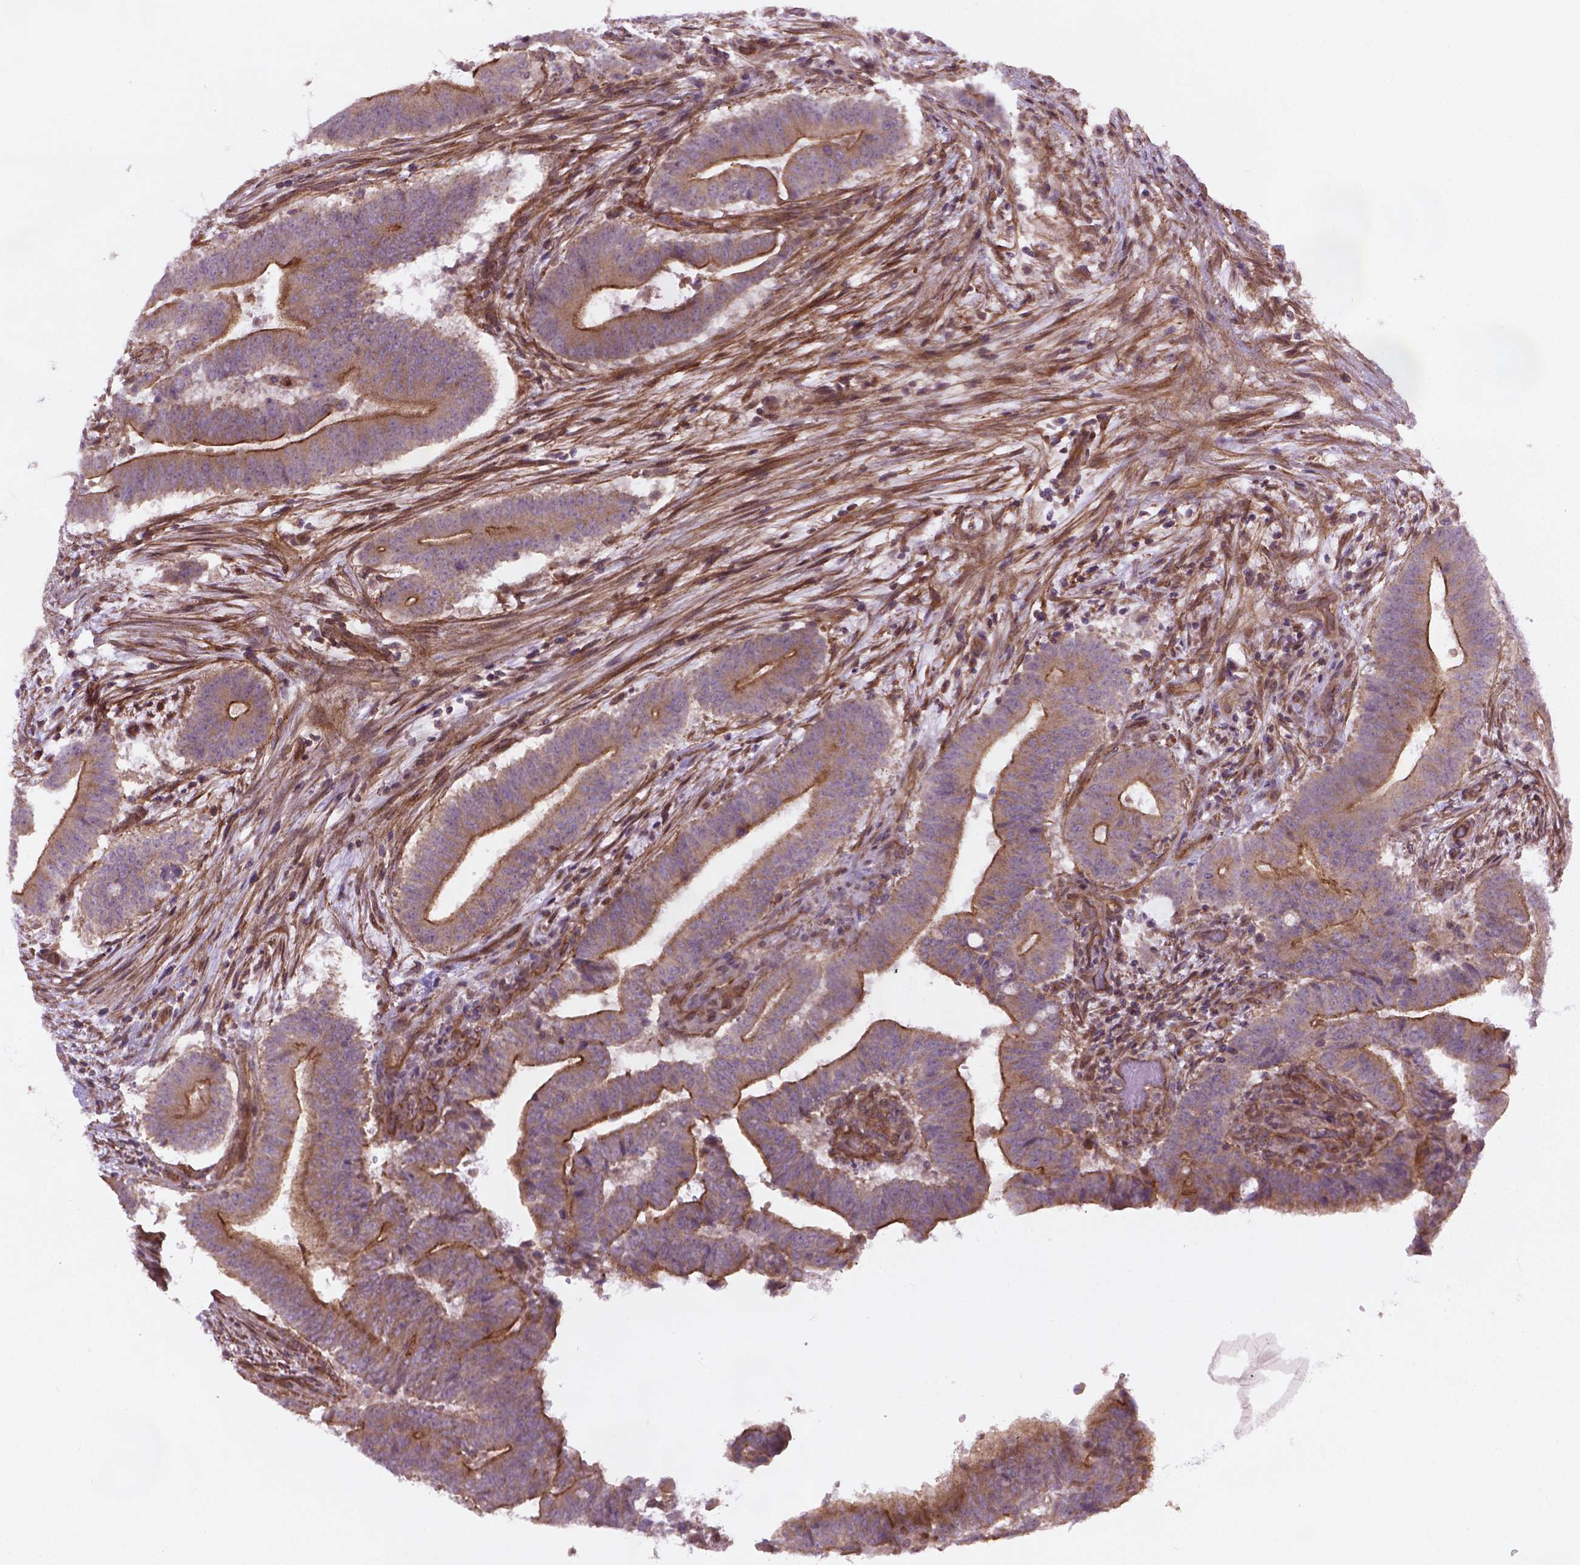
{"staining": {"intensity": "moderate", "quantity": ">75%", "location": "cytoplasmic/membranous"}, "tissue": "colorectal cancer", "cell_type": "Tumor cells", "image_type": "cancer", "snomed": [{"axis": "morphology", "description": "Adenocarcinoma, NOS"}, {"axis": "topography", "description": "Colon"}], "caption": "The histopathology image displays a brown stain indicating the presence of a protein in the cytoplasmic/membranous of tumor cells in colorectal cancer (adenocarcinoma).", "gene": "TCHP", "patient": {"sex": "female", "age": 43}}